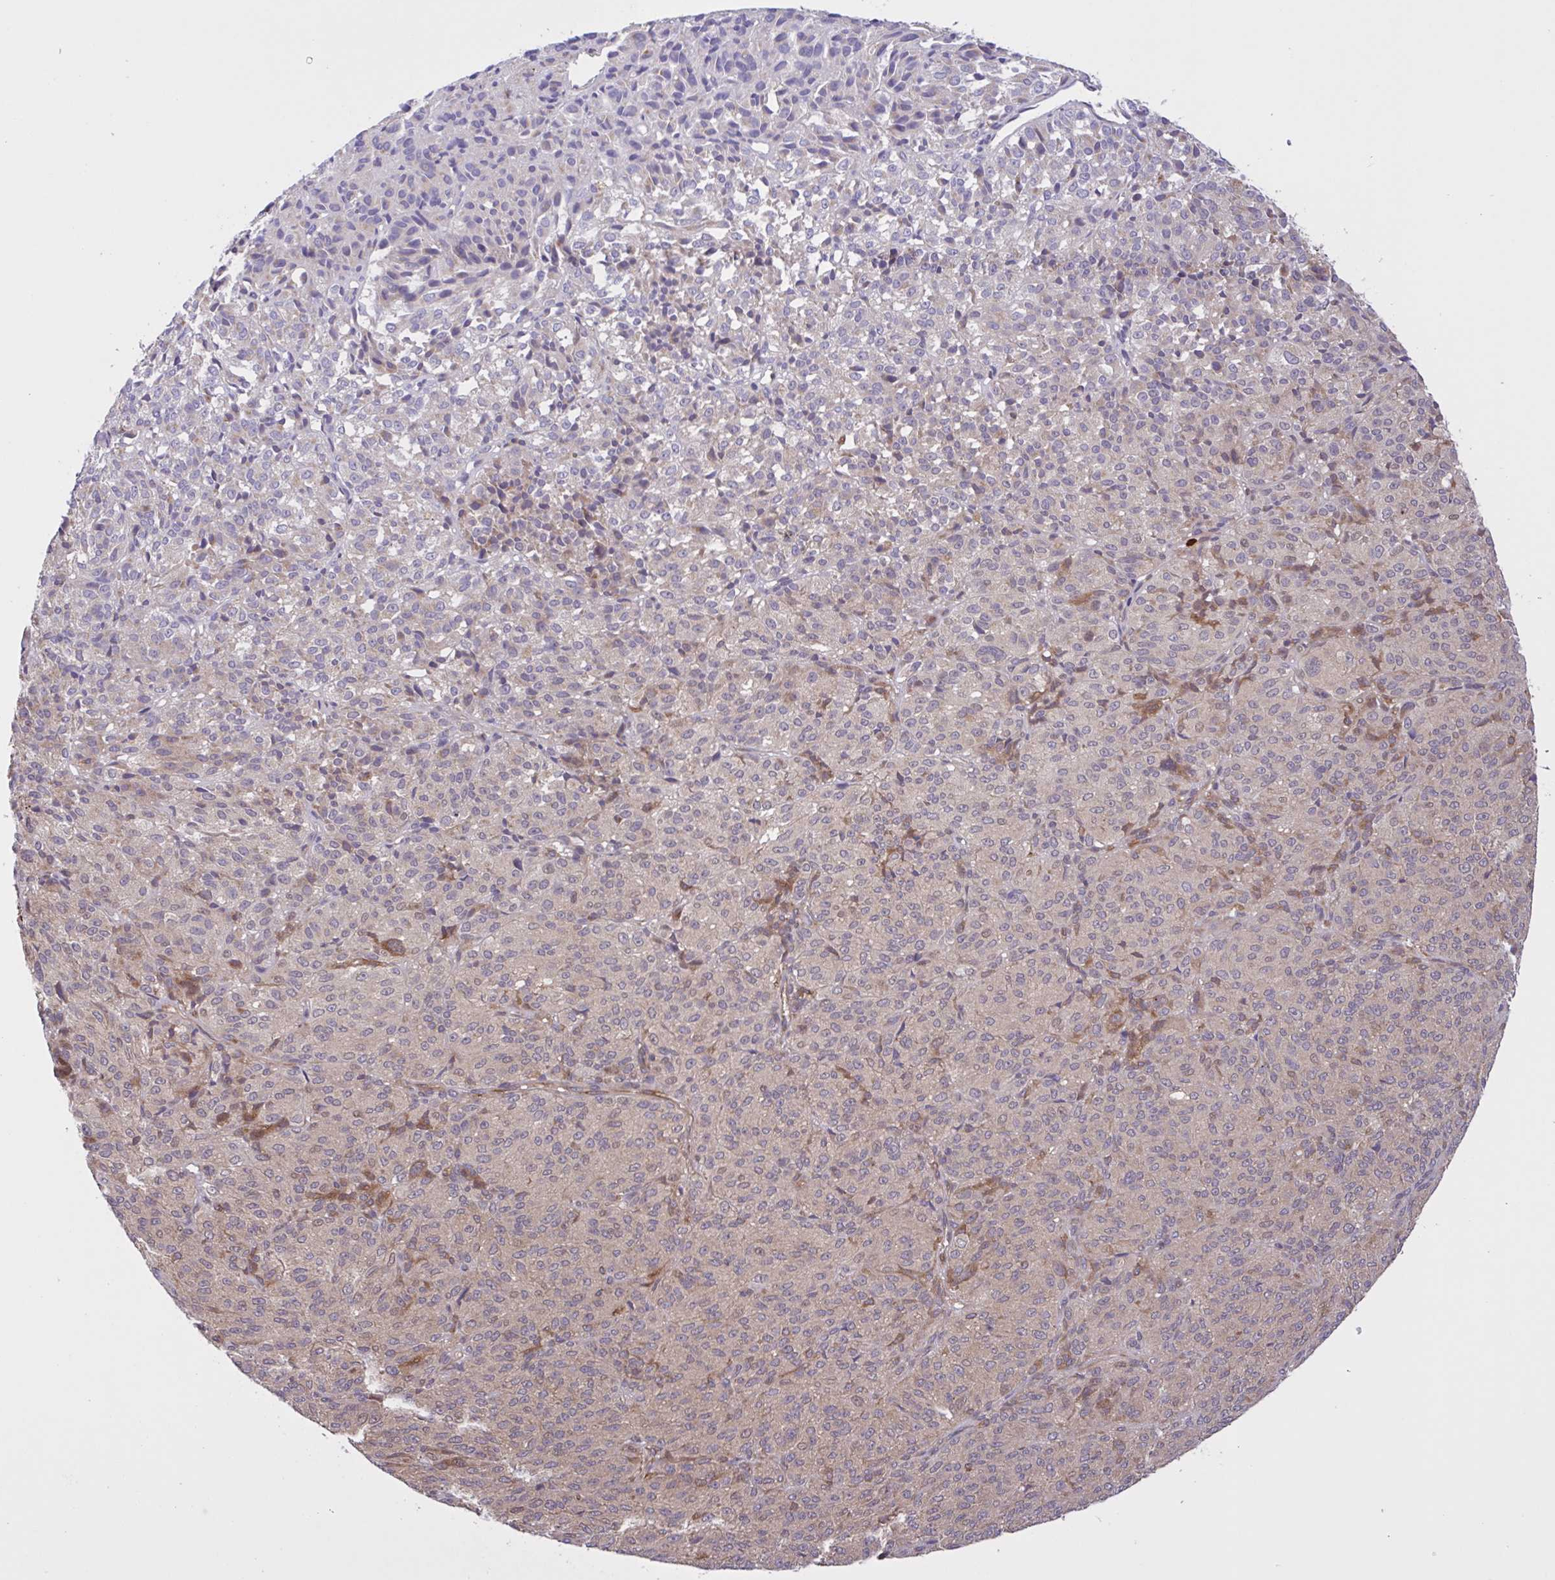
{"staining": {"intensity": "weak", "quantity": "25%-75%", "location": "cytoplasmic/membranous"}, "tissue": "melanoma", "cell_type": "Tumor cells", "image_type": "cancer", "snomed": [{"axis": "morphology", "description": "Malignant melanoma, Metastatic site"}, {"axis": "topography", "description": "Brain"}], "caption": "Immunohistochemistry (IHC) (DAB) staining of melanoma demonstrates weak cytoplasmic/membranous protein staining in approximately 25%-75% of tumor cells. (Stains: DAB in brown, nuclei in blue, Microscopy: brightfield microscopy at high magnification).", "gene": "INTS10", "patient": {"sex": "female", "age": 56}}